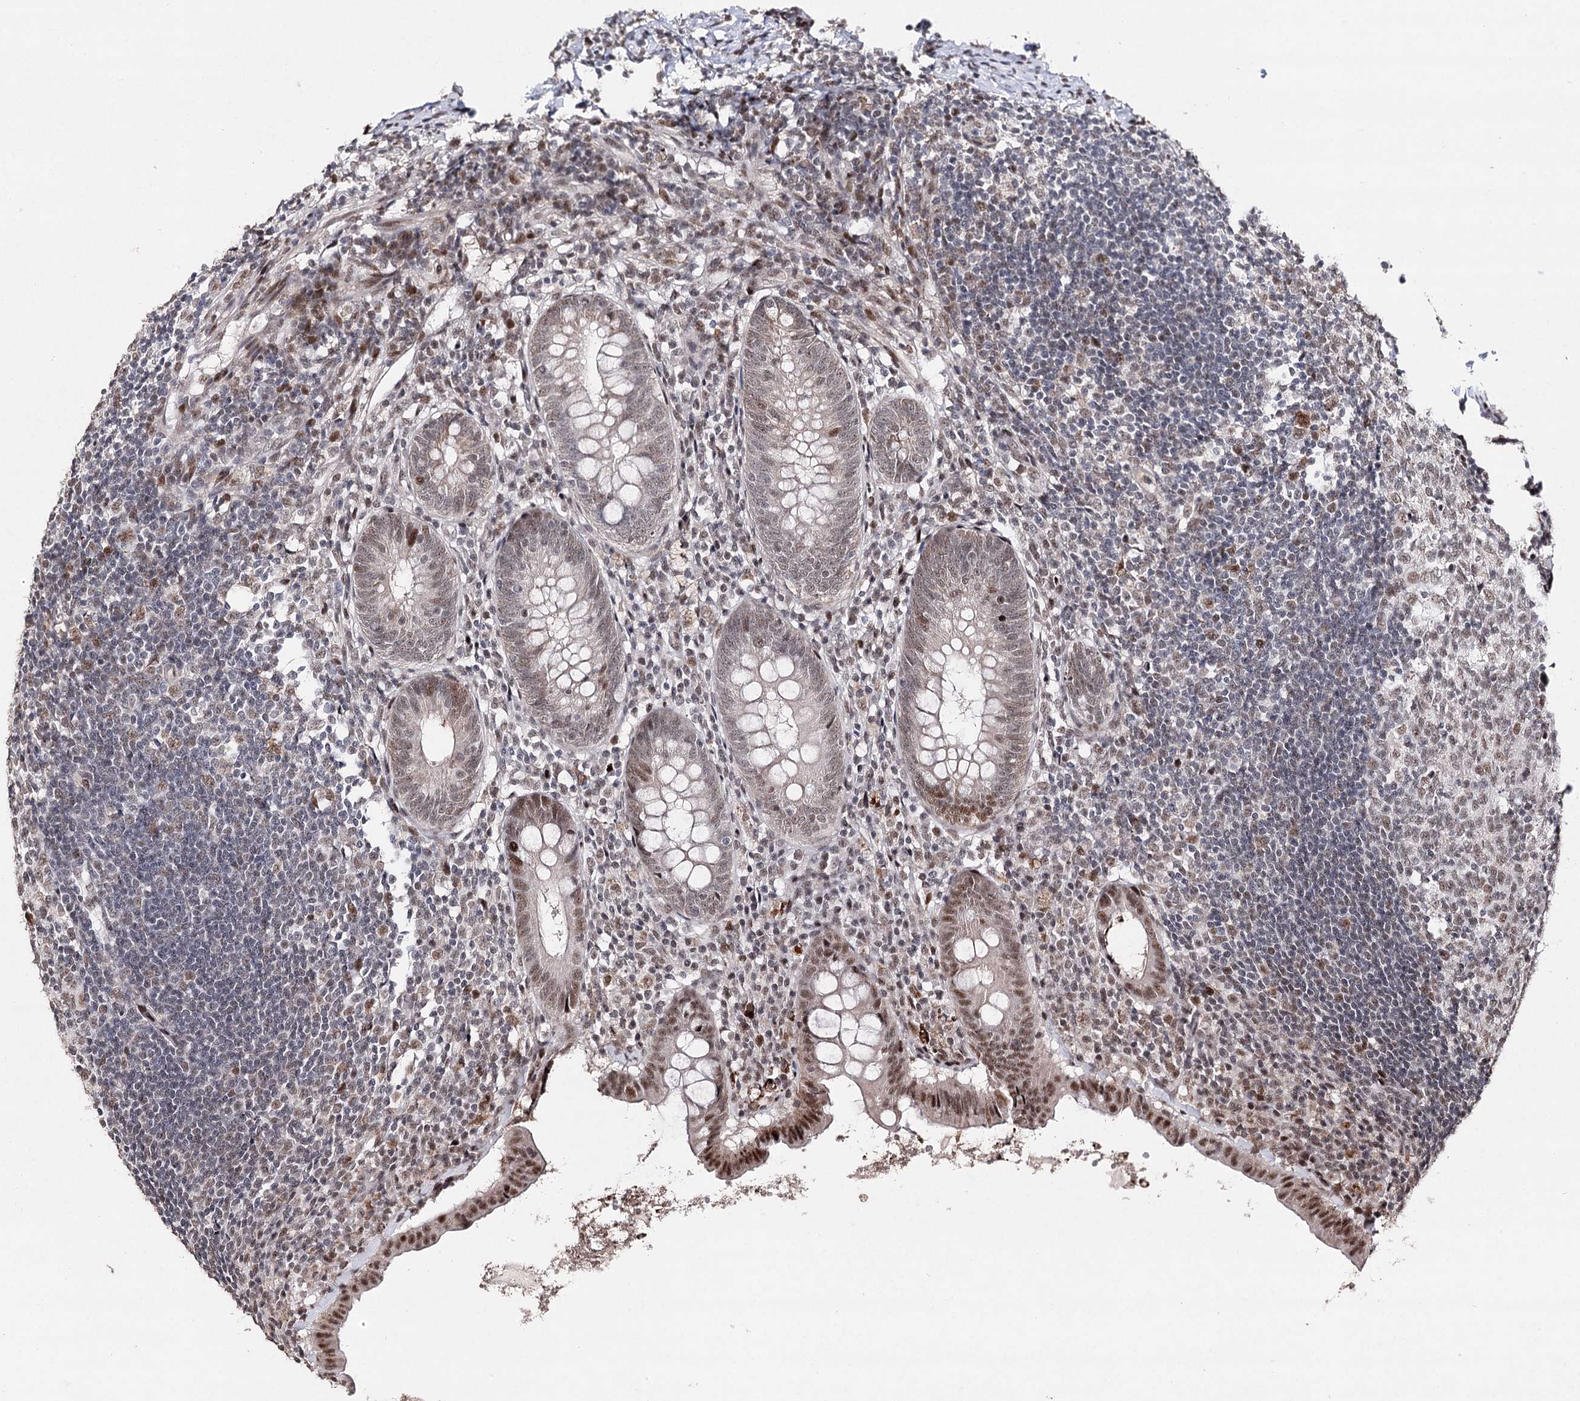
{"staining": {"intensity": "strong", "quantity": "25%-75%", "location": "cytoplasmic/membranous,nuclear"}, "tissue": "appendix", "cell_type": "Glandular cells", "image_type": "normal", "snomed": [{"axis": "morphology", "description": "Normal tissue, NOS"}, {"axis": "topography", "description": "Appendix"}], "caption": "This is a histology image of immunohistochemistry (IHC) staining of normal appendix, which shows strong staining in the cytoplasmic/membranous,nuclear of glandular cells.", "gene": "PDCD4", "patient": {"sex": "female", "age": 54}}